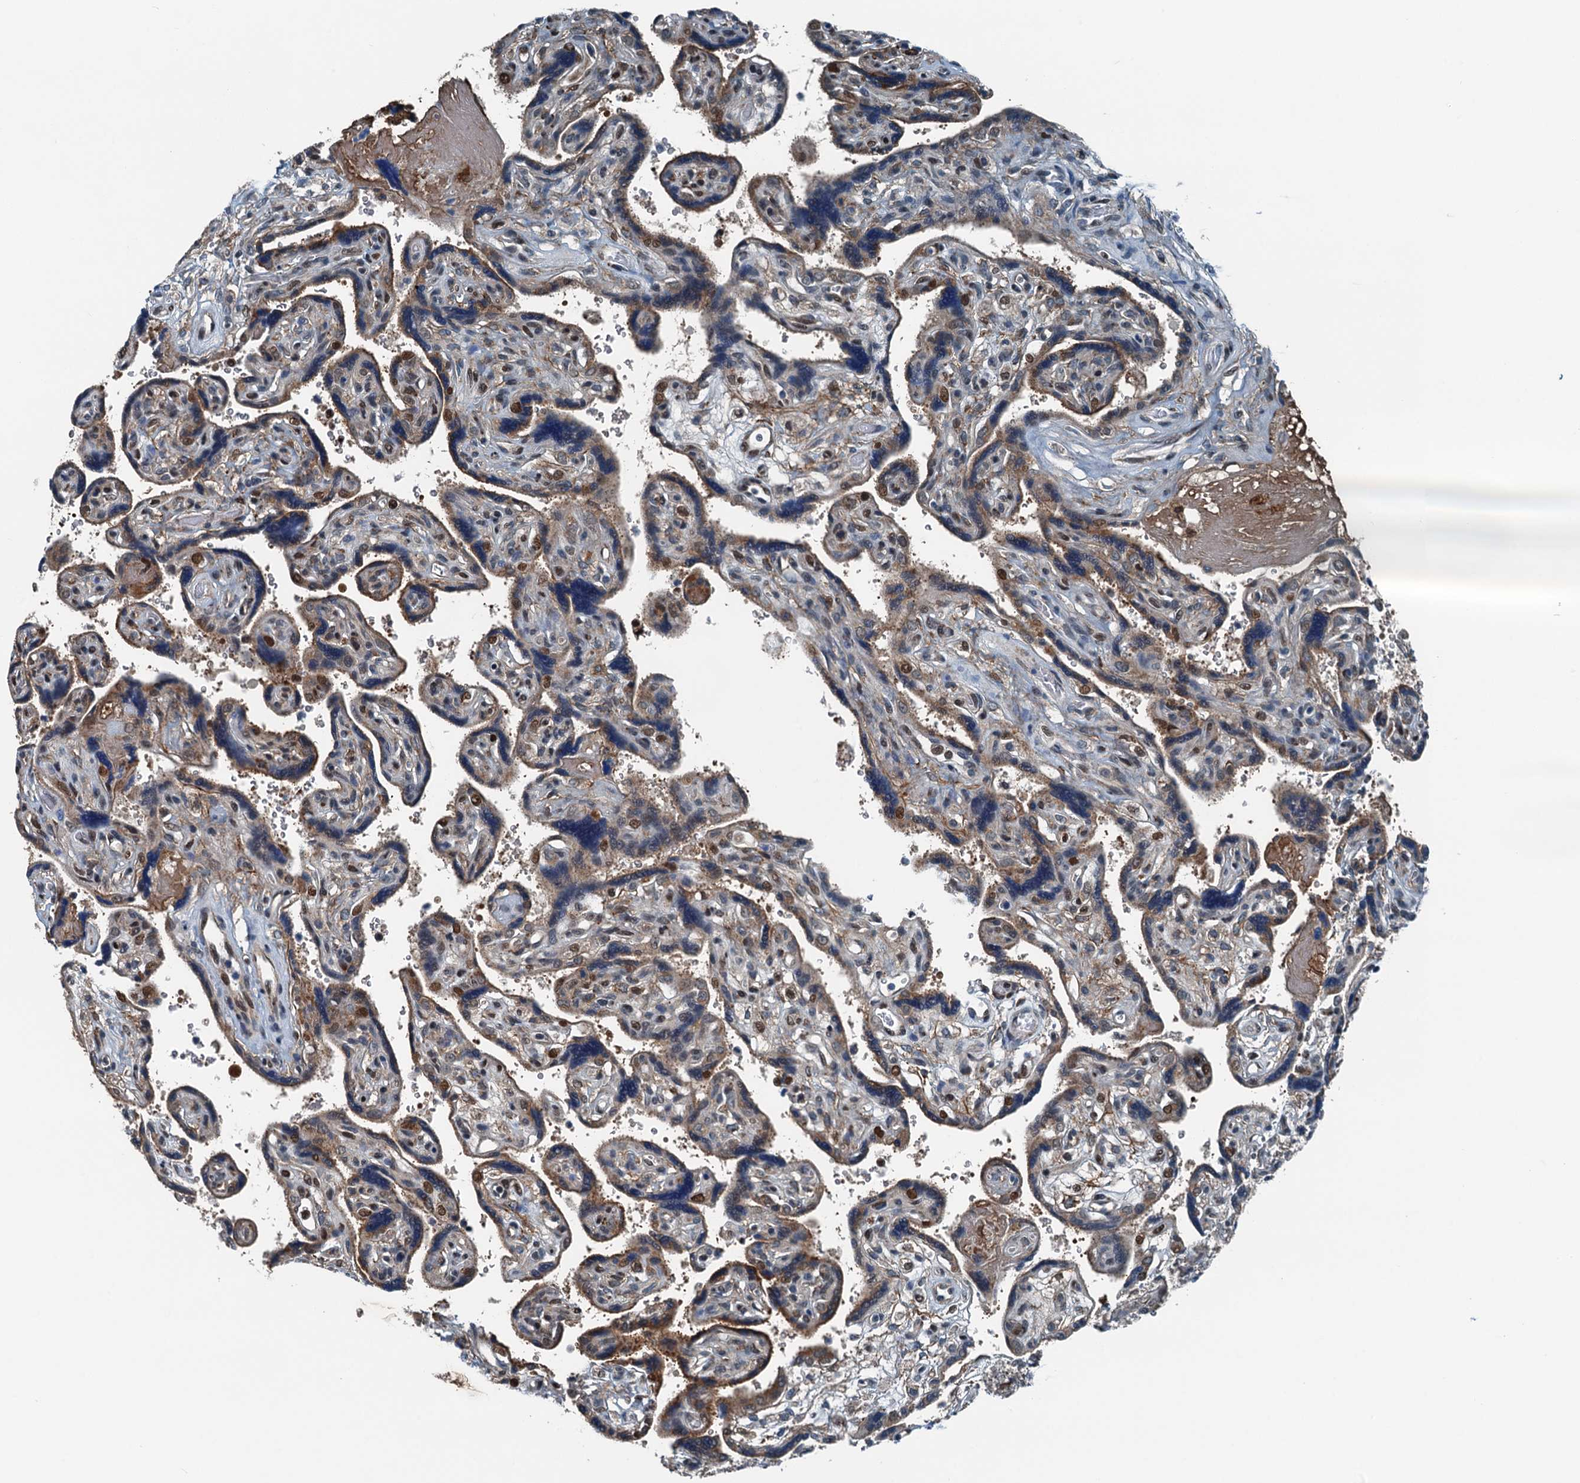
{"staining": {"intensity": "strong", "quantity": "25%-75%", "location": "cytoplasmic/membranous"}, "tissue": "placenta", "cell_type": "Trophoblastic cells", "image_type": "normal", "snomed": [{"axis": "morphology", "description": "Normal tissue, NOS"}, {"axis": "topography", "description": "Placenta"}], "caption": "Immunohistochemical staining of normal placenta displays strong cytoplasmic/membranous protein positivity in about 25%-75% of trophoblastic cells.", "gene": "TAMALIN", "patient": {"sex": "female", "age": 39}}